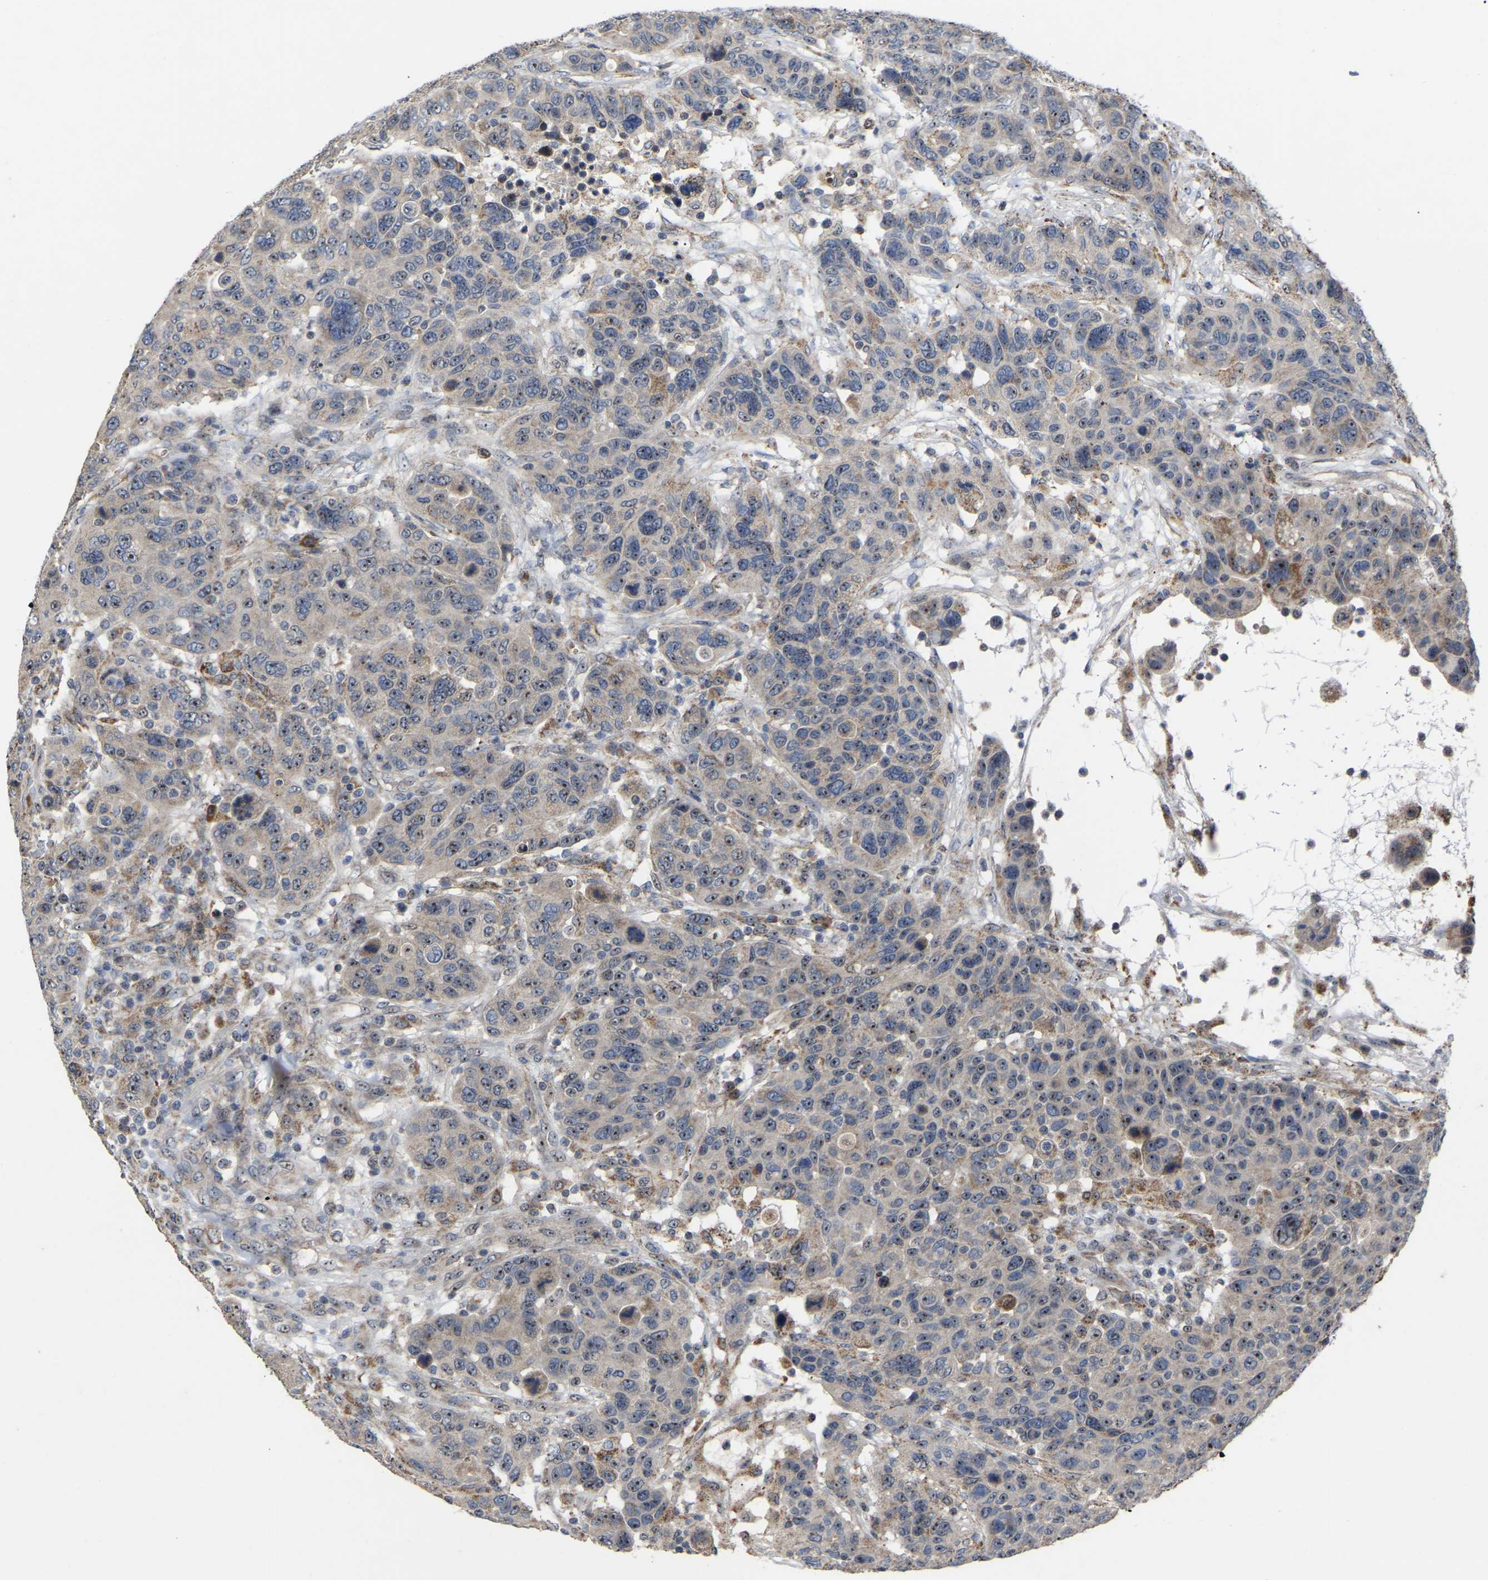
{"staining": {"intensity": "moderate", "quantity": "25%-75%", "location": "nuclear"}, "tissue": "breast cancer", "cell_type": "Tumor cells", "image_type": "cancer", "snomed": [{"axis": "morphology", "description": "Duct carcinoma"}, {"axis": "topography", "description": "Breast"}], "caption": "Immunohistochemistry (IHC) (DAB) staining of human breast infiltrating ductal carcinoma displays moderate nuclear protein staining in approximately 25%-75% of tumor cells. The protein is shown in brown color, while the nuclei are stained blue.", "gene": "NOP53", "patient": {"sex": "female", "age": 37}}